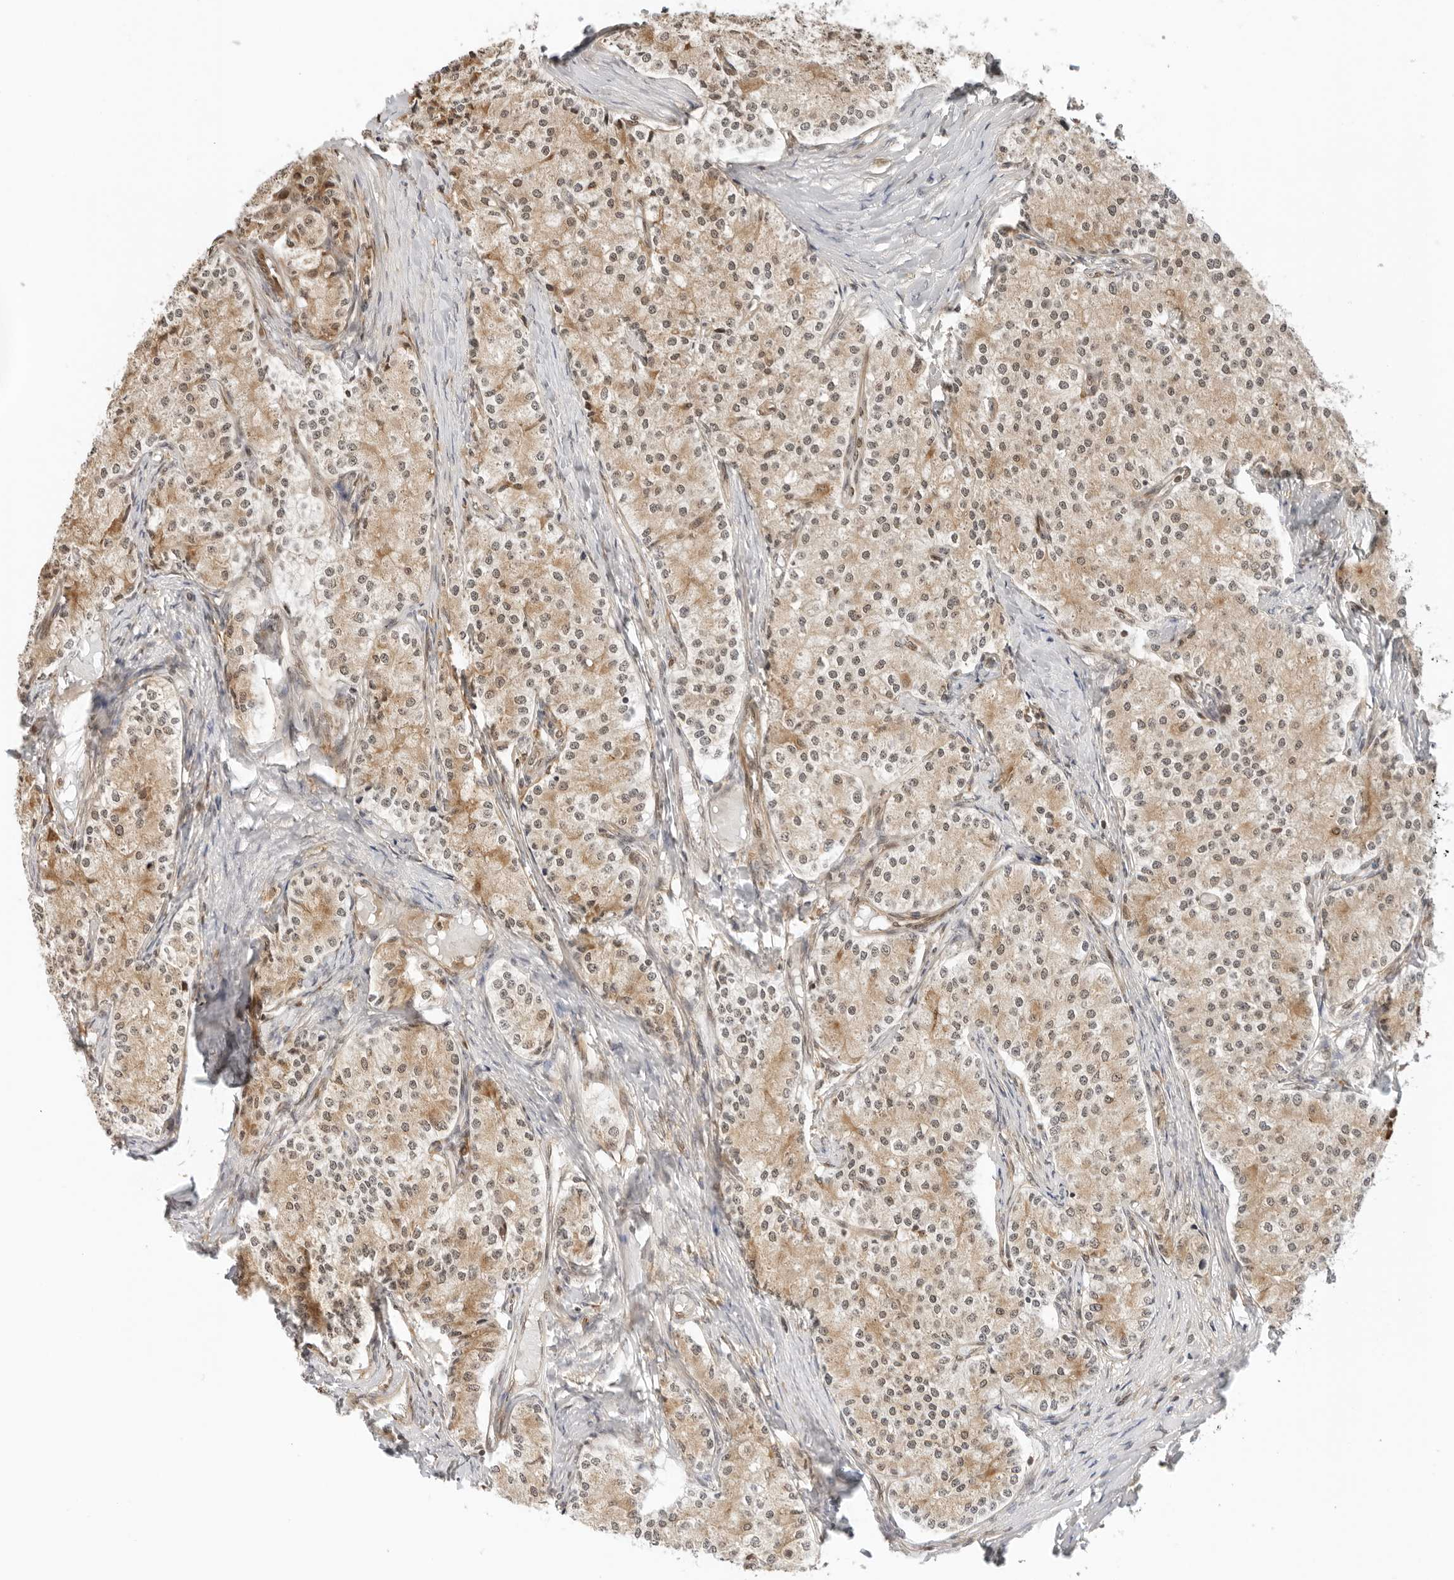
{"staining": {"intensity": "weak", "quantity": ">75%", "location": "cytoplasmic/membranous"}, "tissue": "carcinoid", "cell_type": "Tumor cells", "image_type": "cancer", "snomed": [{"axis": "morphology", "description": "Carcinoid, malignant, NOS"}, {"axis": "topography", "description": "Colon"}], "caption": "Carcinoid (malignant) stained for a protein (brown) displays weak cytoplasmic/membranous positive expression in approximately >75% of tumor cells.", "gene": "RC3H1", "patient": {"sex": "female", "age": 52}}